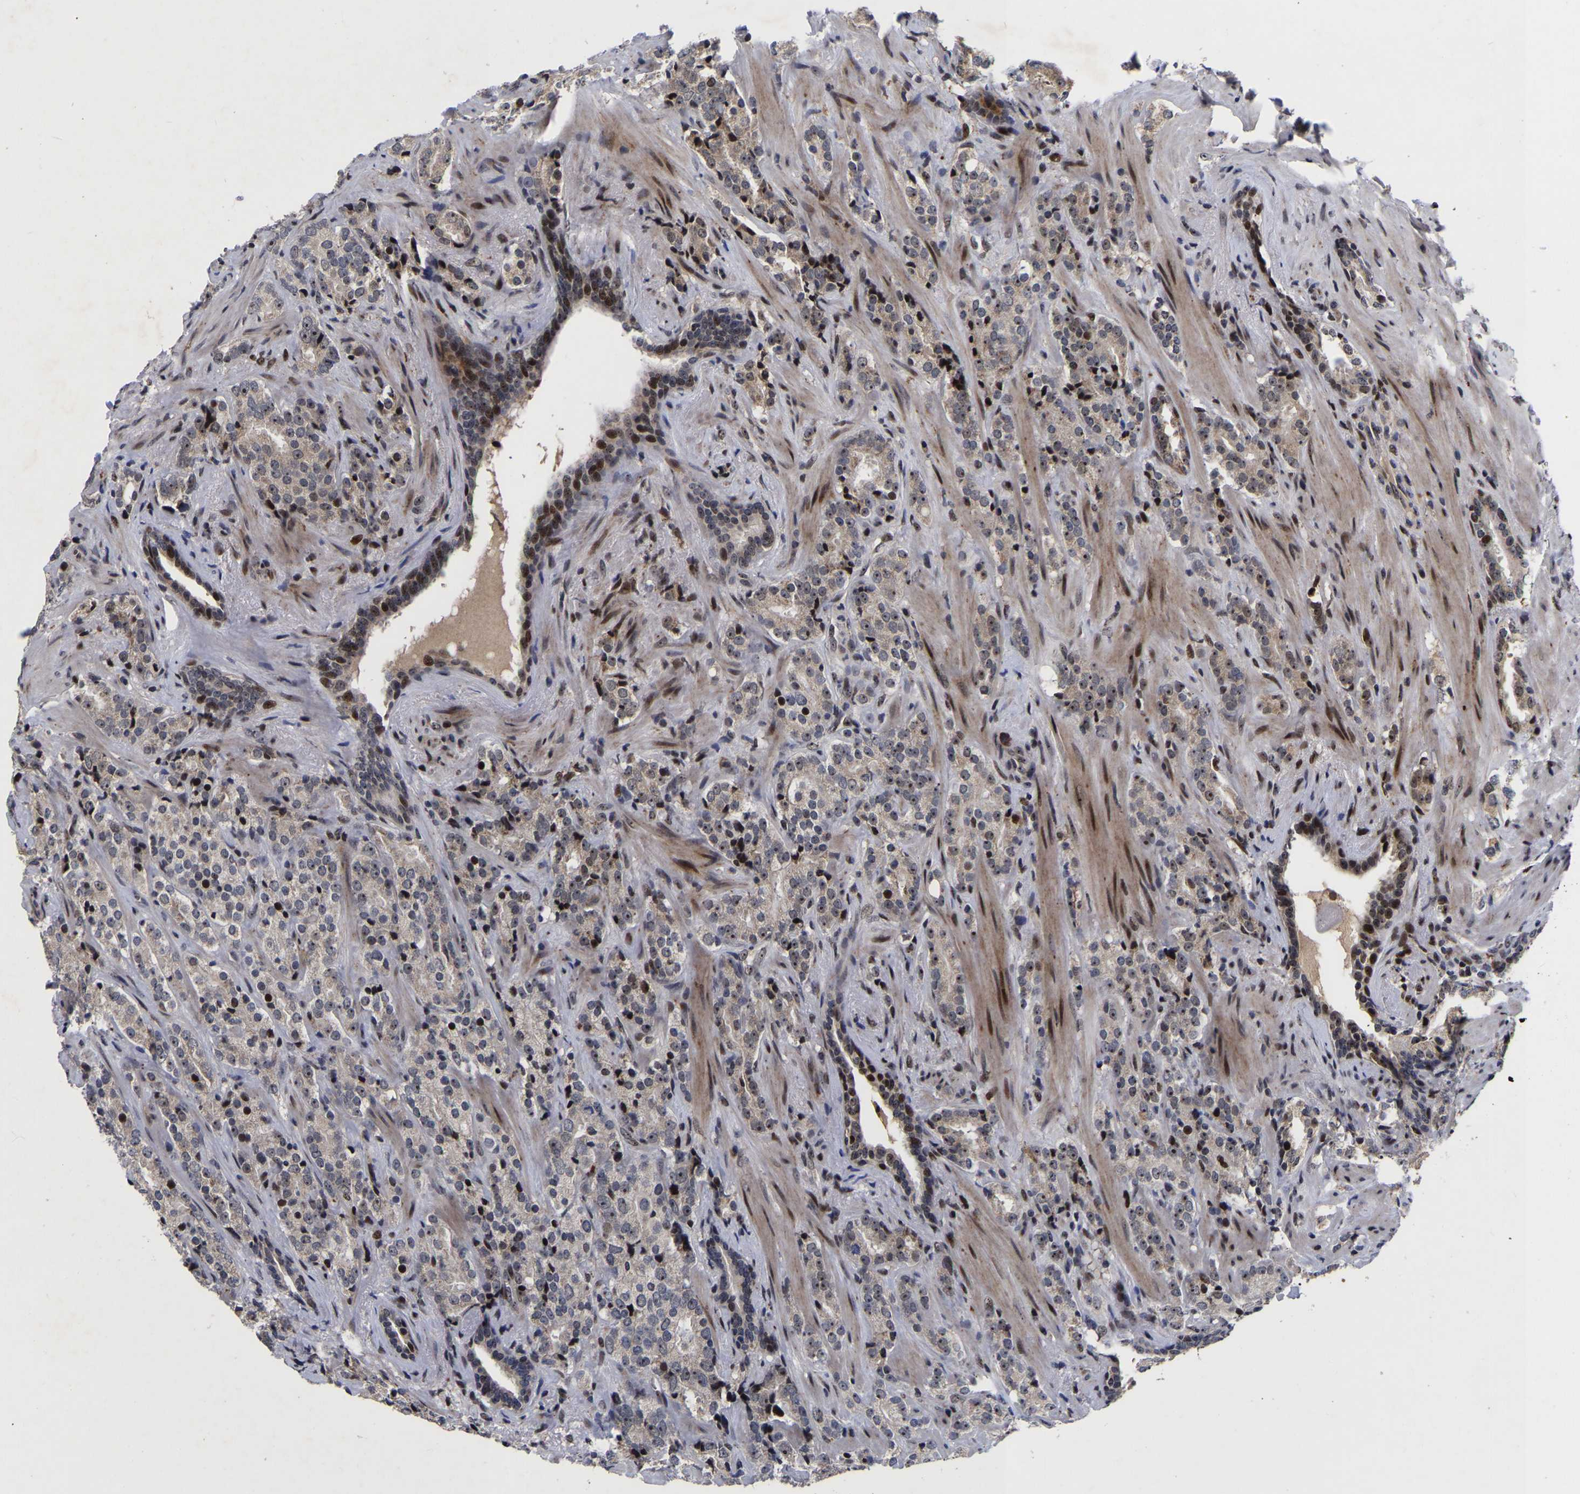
{"staining": {"intensity": "strong", "quantity": "<25%", "location": "nuclear"}, "tissue": "prostate cancer", "cell_type": "Tumor cells", "image_type": "cancer", "snomed": [{"axis": "morphology", "description": "Adenocarcinoma, High grade"}, {"axis": "topography", "description": "Prostate"}], "caption": "Immunohistochemical staining of human prostate cancer (adenocarcinoma (high-grade)) displays medium levels of strong nuclear protein expression in approximately <25% of tumor cells.", "gene": "JUNB", "patient": {"sex": "male", "age": 71}}